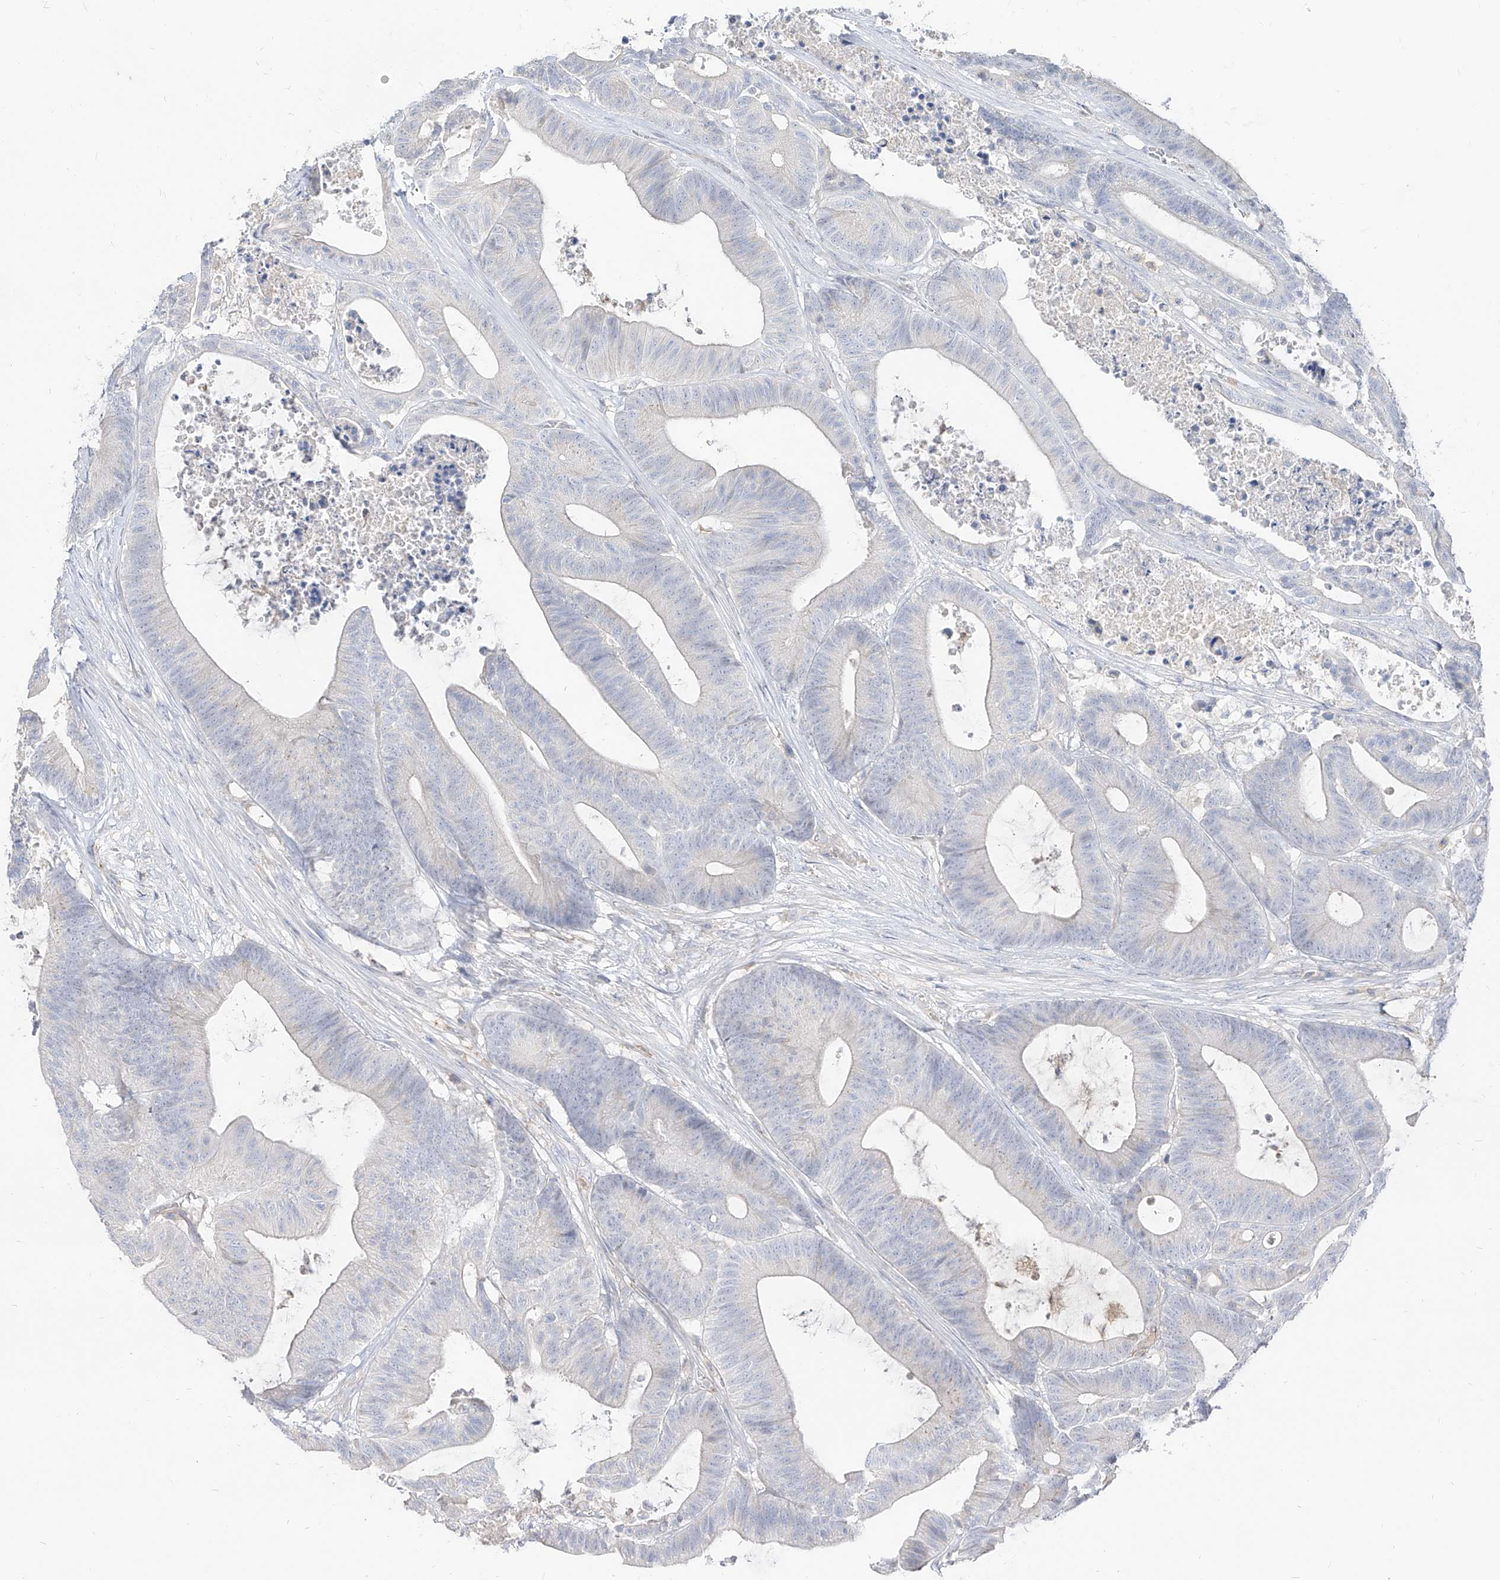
{"staining": {"intensity": "negative", "quantity": "none", "location": "none"}, "tissue": "colorectal cancer", "cell_type": "Tumor cells", "image_type": "cancer", "snomed": [{"axis": "morphology", "description": "Adenocarcinoma, NOS"}, {"axis": "topography", "description": "Colon"}], "caption": "Immunohistochemistry image of neoplastic tissue: colorectal cancer (adenocarcinoma) stained with DAB (3,3'-diaminobenzidine) shows no significant protein expression in tumor cells.", "gene": "RBFOX3", "patient": {"sex": "female", "age": 84}}